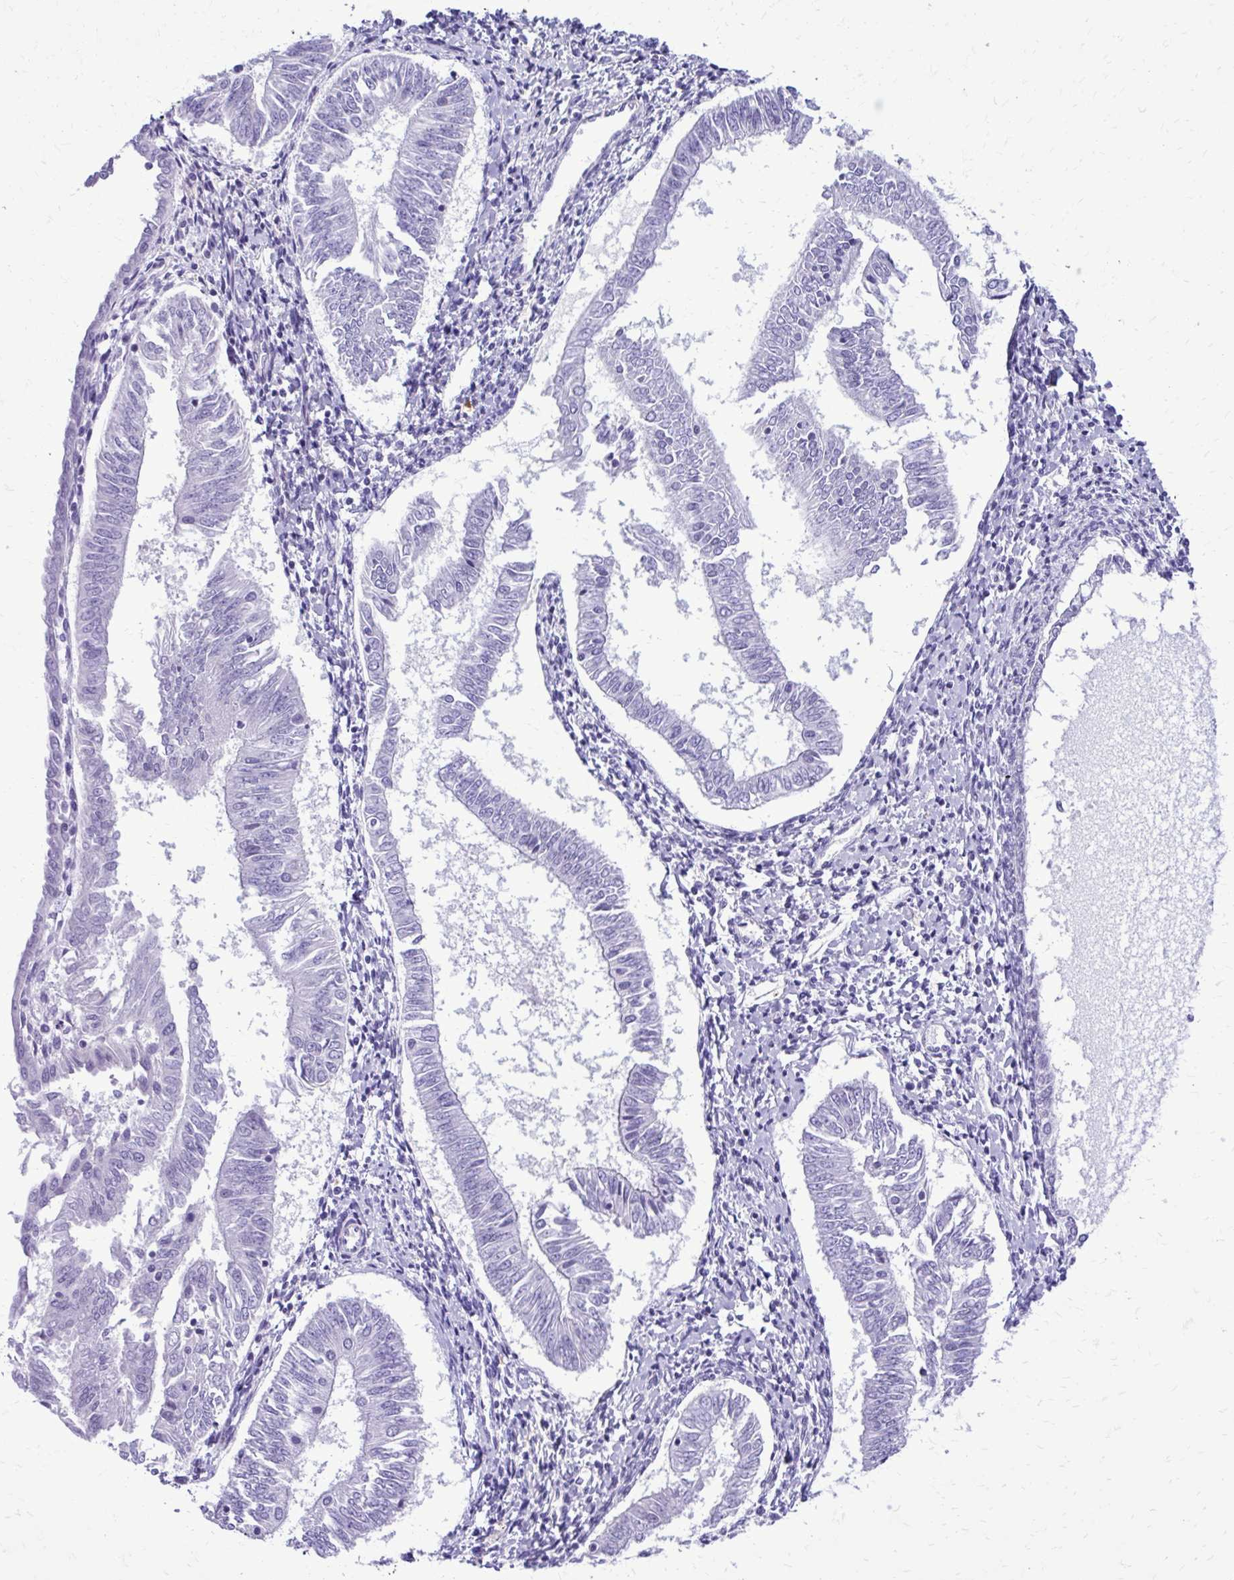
{"staining": {"intensity": "negative", "quantity": "none", "location": "none"}, "tissue": "endometrial cancer", "cell_type": "Tumor cells", "image_type": "cancer", "snomed": [{"axis": "morphology", "description": "Adenocarcinoma, NOS"}, {"axis": "topography", "description": "Endometrium"}], "caption": "Adenocarcinoma (endometrial) was stained to show a protein in brown. There is no significant staining in tumor cells. Nuclei are stained in blue.", "gene": "RASL11B", "patient": {"sex": "female", "age": 58}}